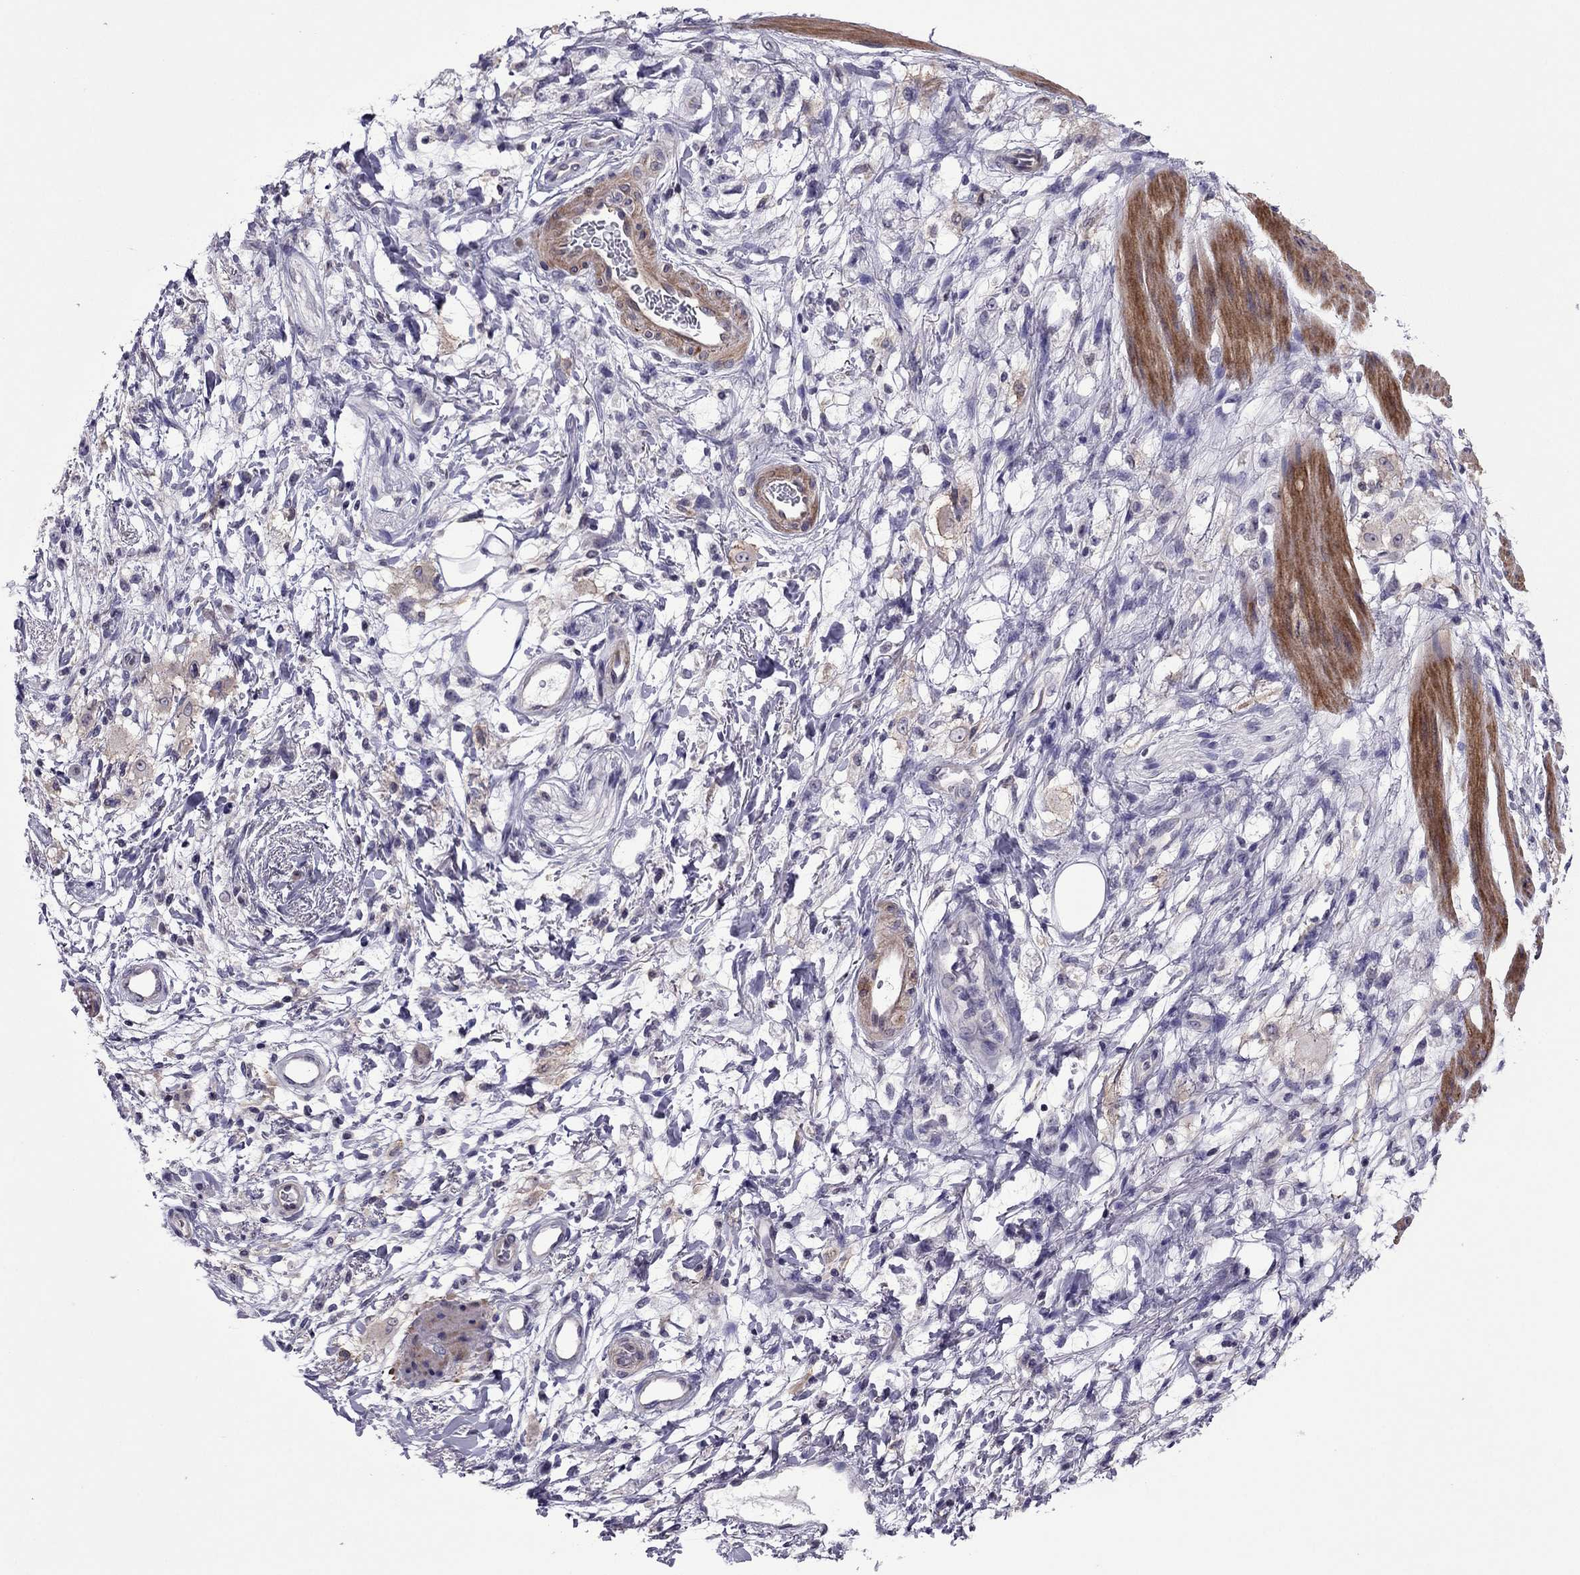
{"staining": {"intensity": "negative", "quantity": "none", "location": "none"}, "tissue": "stomach cancer", "cell_type": "Tumor cells", "image_type": "cancer", "snomed": [{"axis": "morphology", "description": "Adenocarcinoma, NOS"}, {"axis": "topography", "description": "Stomach"}], "caption": "This is an immunohistochemistry (IHC) image of human stomach cancer (adenocarcinoma). There is no expression in tumor cells.", "gene": "SLC16A8", "patient": {"sex": "female", "age": 60}}